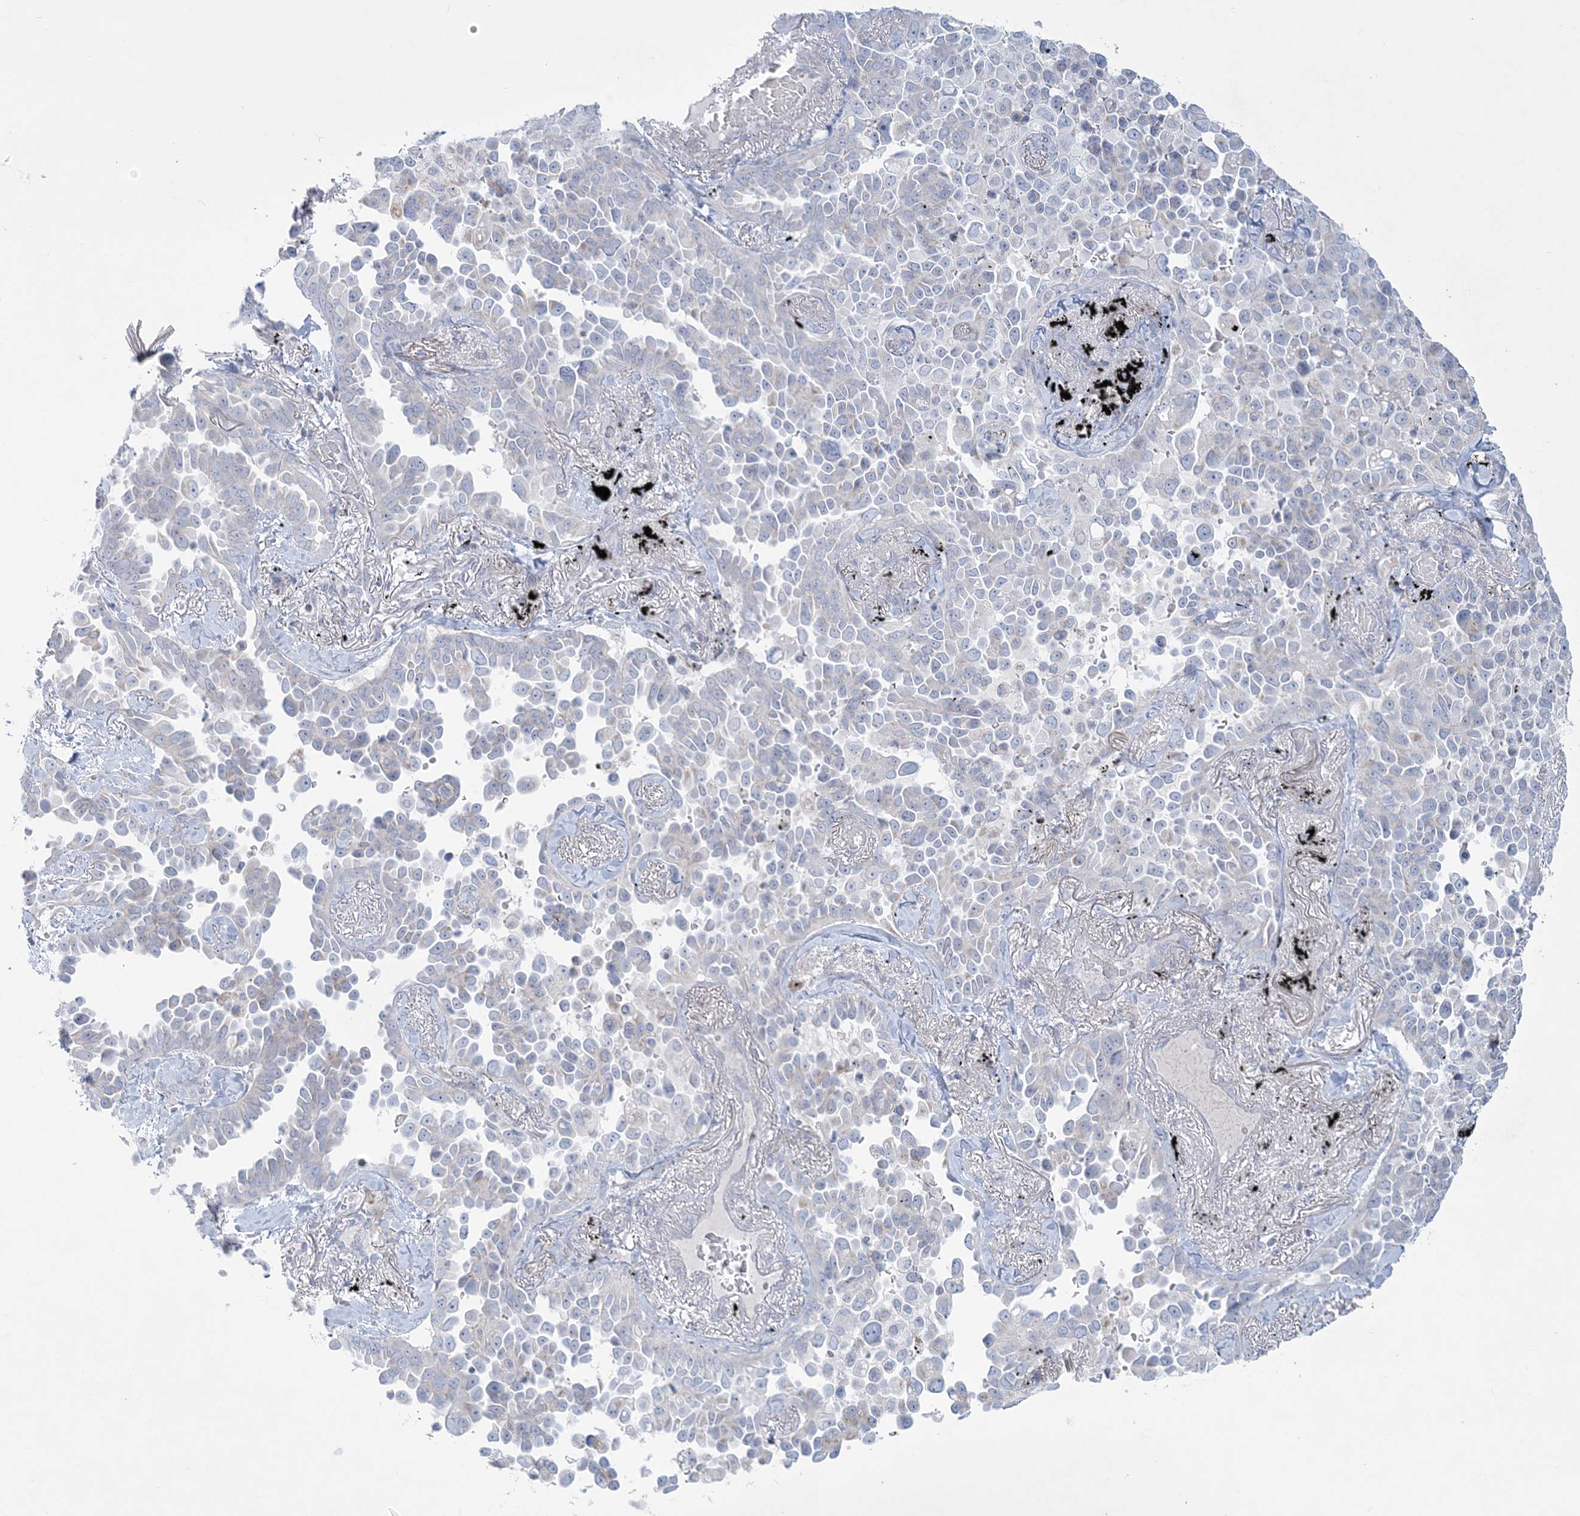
{"staining": {"intensity": "negative", "quantity": "none", "location": "none"}, "tissue": "lung cancer", "cell_type": "Tumor cells", "image_type": "cancer", "snomed": [{"axis": "morphology", "description": "Adenocarcinoma, NOS"}, {"axis": "topography", "description": "Lung"}], "caption": "The IHC image has no significant positivity in tumor cells of lung adenocarcinoma tissue.", "gene": "TBC1D7", "patient": {"sex": "female", "age": 67}}